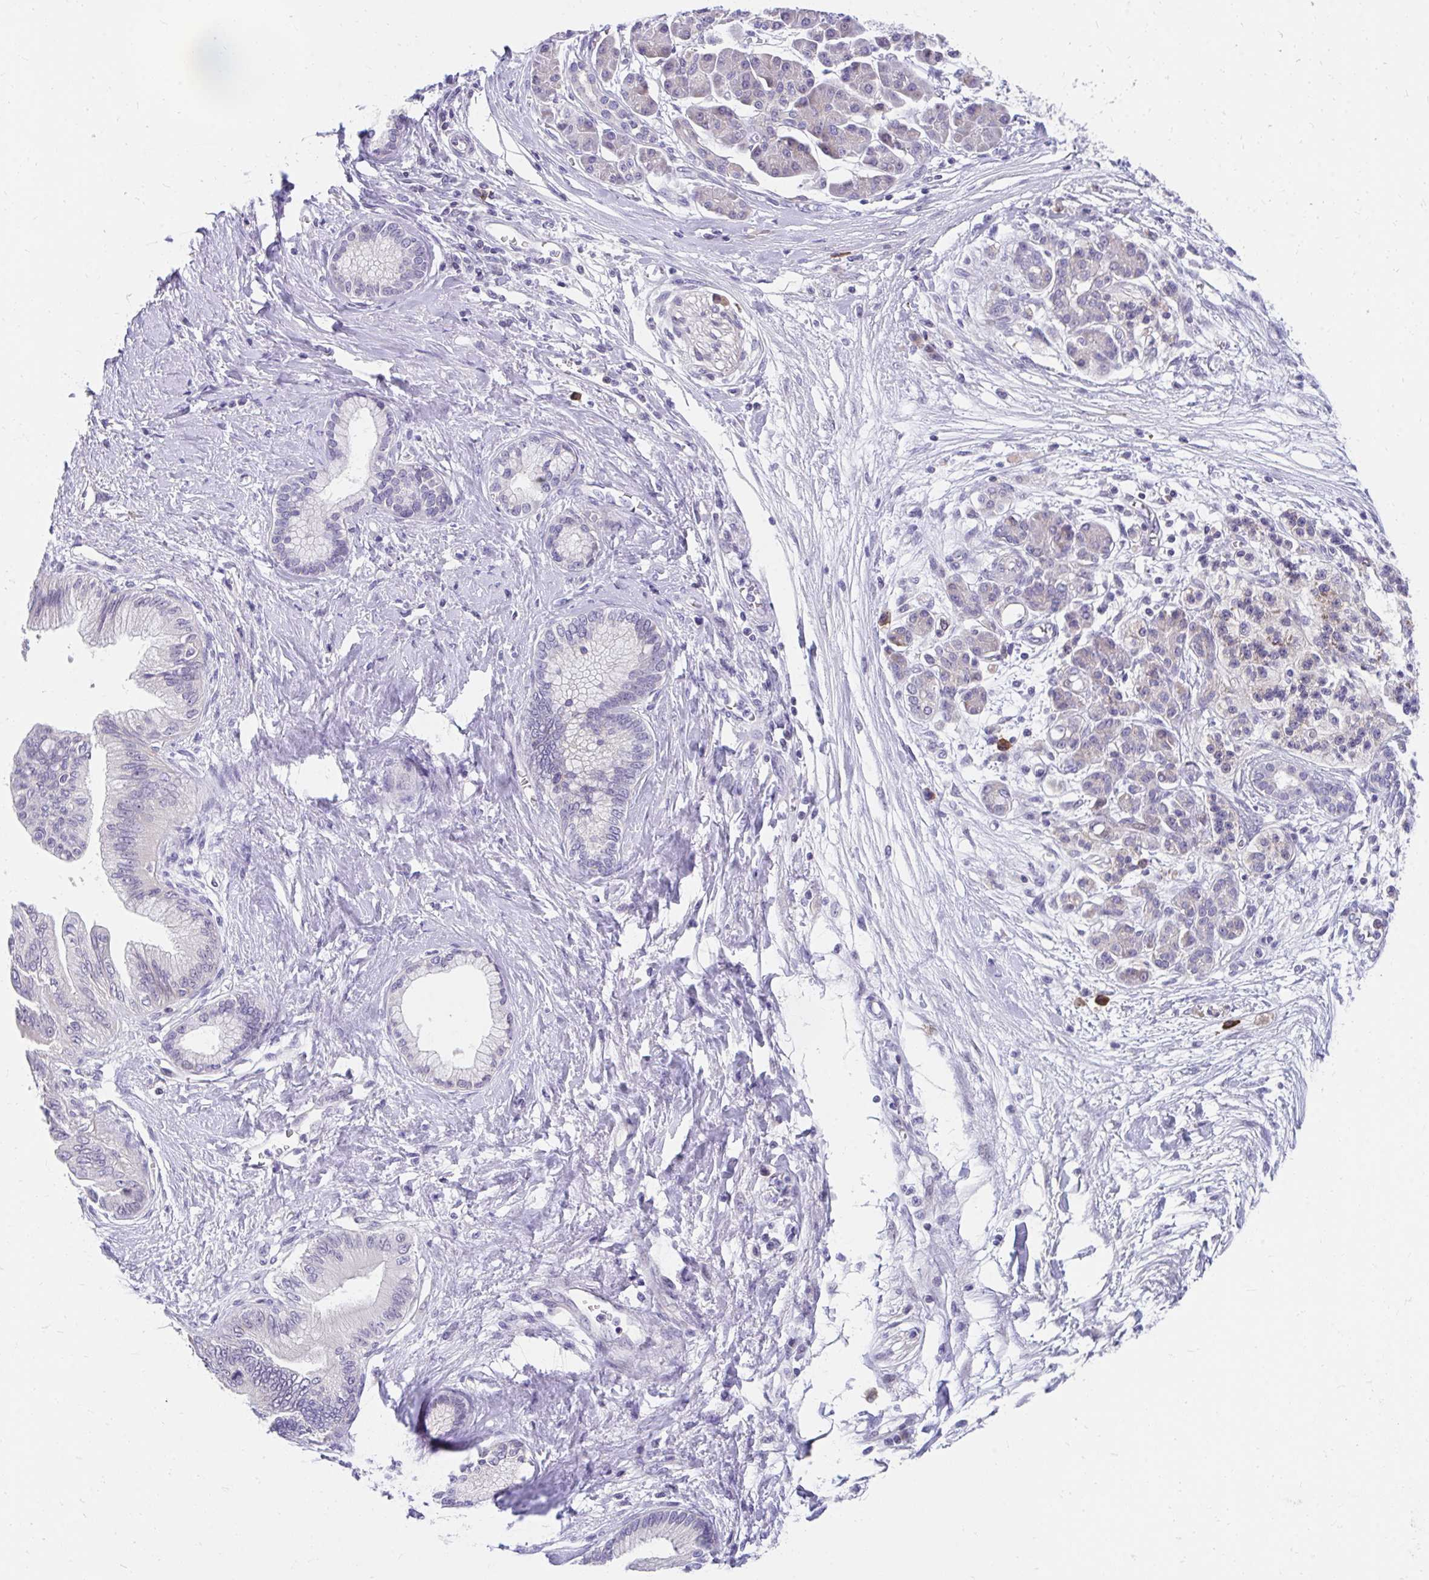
{"staining": {"intensity": "negative", "quantity": "none", "location": "none"}, "tissue": "pancreatic cancer", "cell_type": "Tumor cells", "image_type": "cancer", "snomed": [{"axis": "morphology", "description": "Adenocarcinoma, NOS"}, {"axis": "topography", "description": "Pancreas"}], "caption": "Pancreatic cancer was stained to show a protein in brown. There is no significant expression in tumor cells.", "gene": "SLAMF7", "patient": {"sex": "female", "age": 77}}